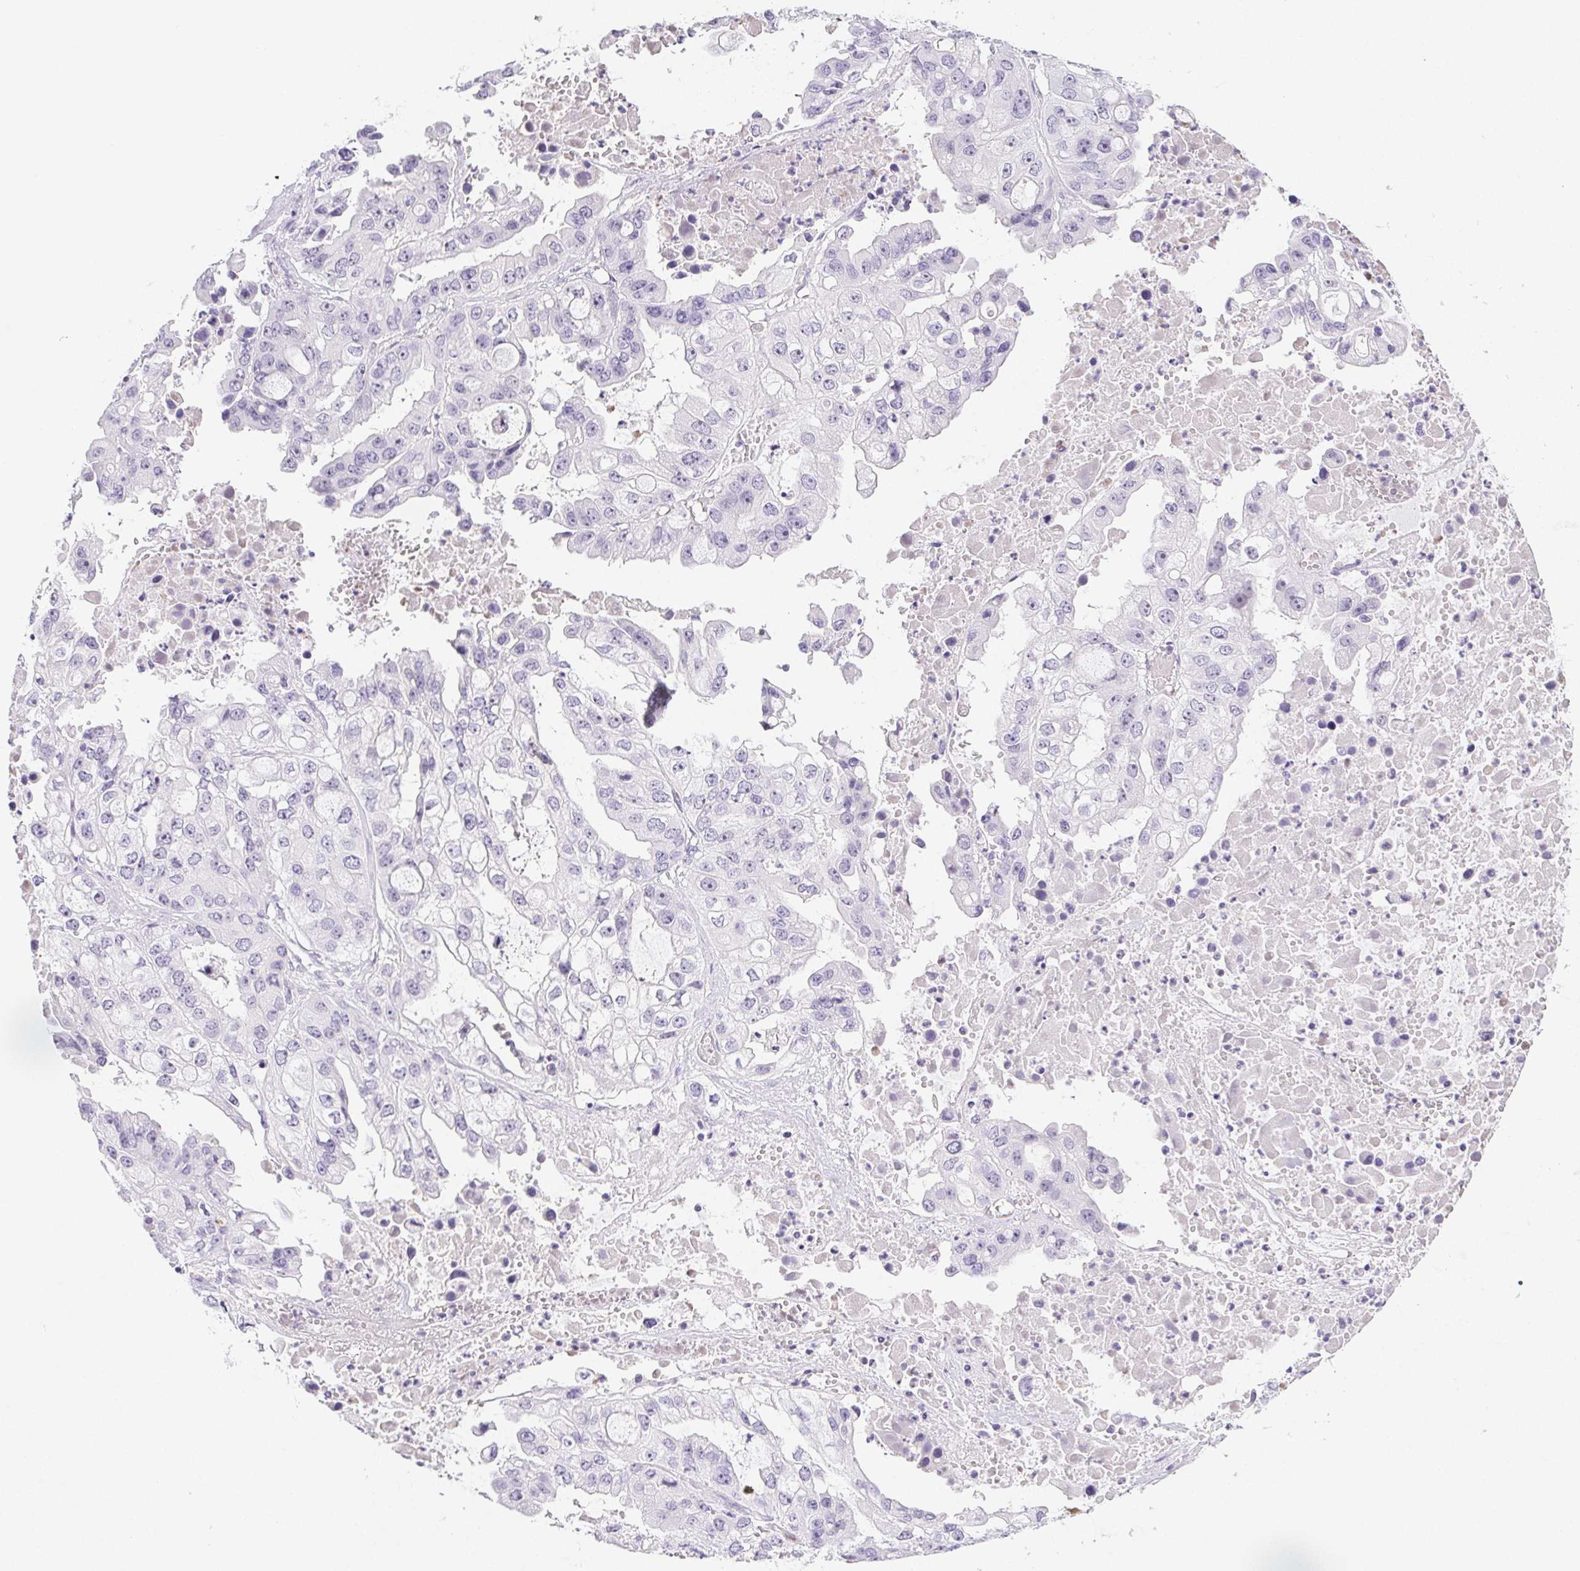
{"staining": {"intensity": "negative", "quantity": "none", "location": "none"}, "tissue": "ovarian cancer", "cell_type": "Tumor cells", "image_type": "cancer", "snomed": [{"axis": "morphology", "description": "Cystadenocarcinoma, serous, NOS"}, {"axis": "topography", "description": "Ovary"}], "caption": "This is a photomicrograph of IHC staining of ovarian serous cystadenocarcinoma, which shows no positivity in tumor cells.", "gene": "ST8SIA3", "patient": {"sex": "female", "age": 56}}